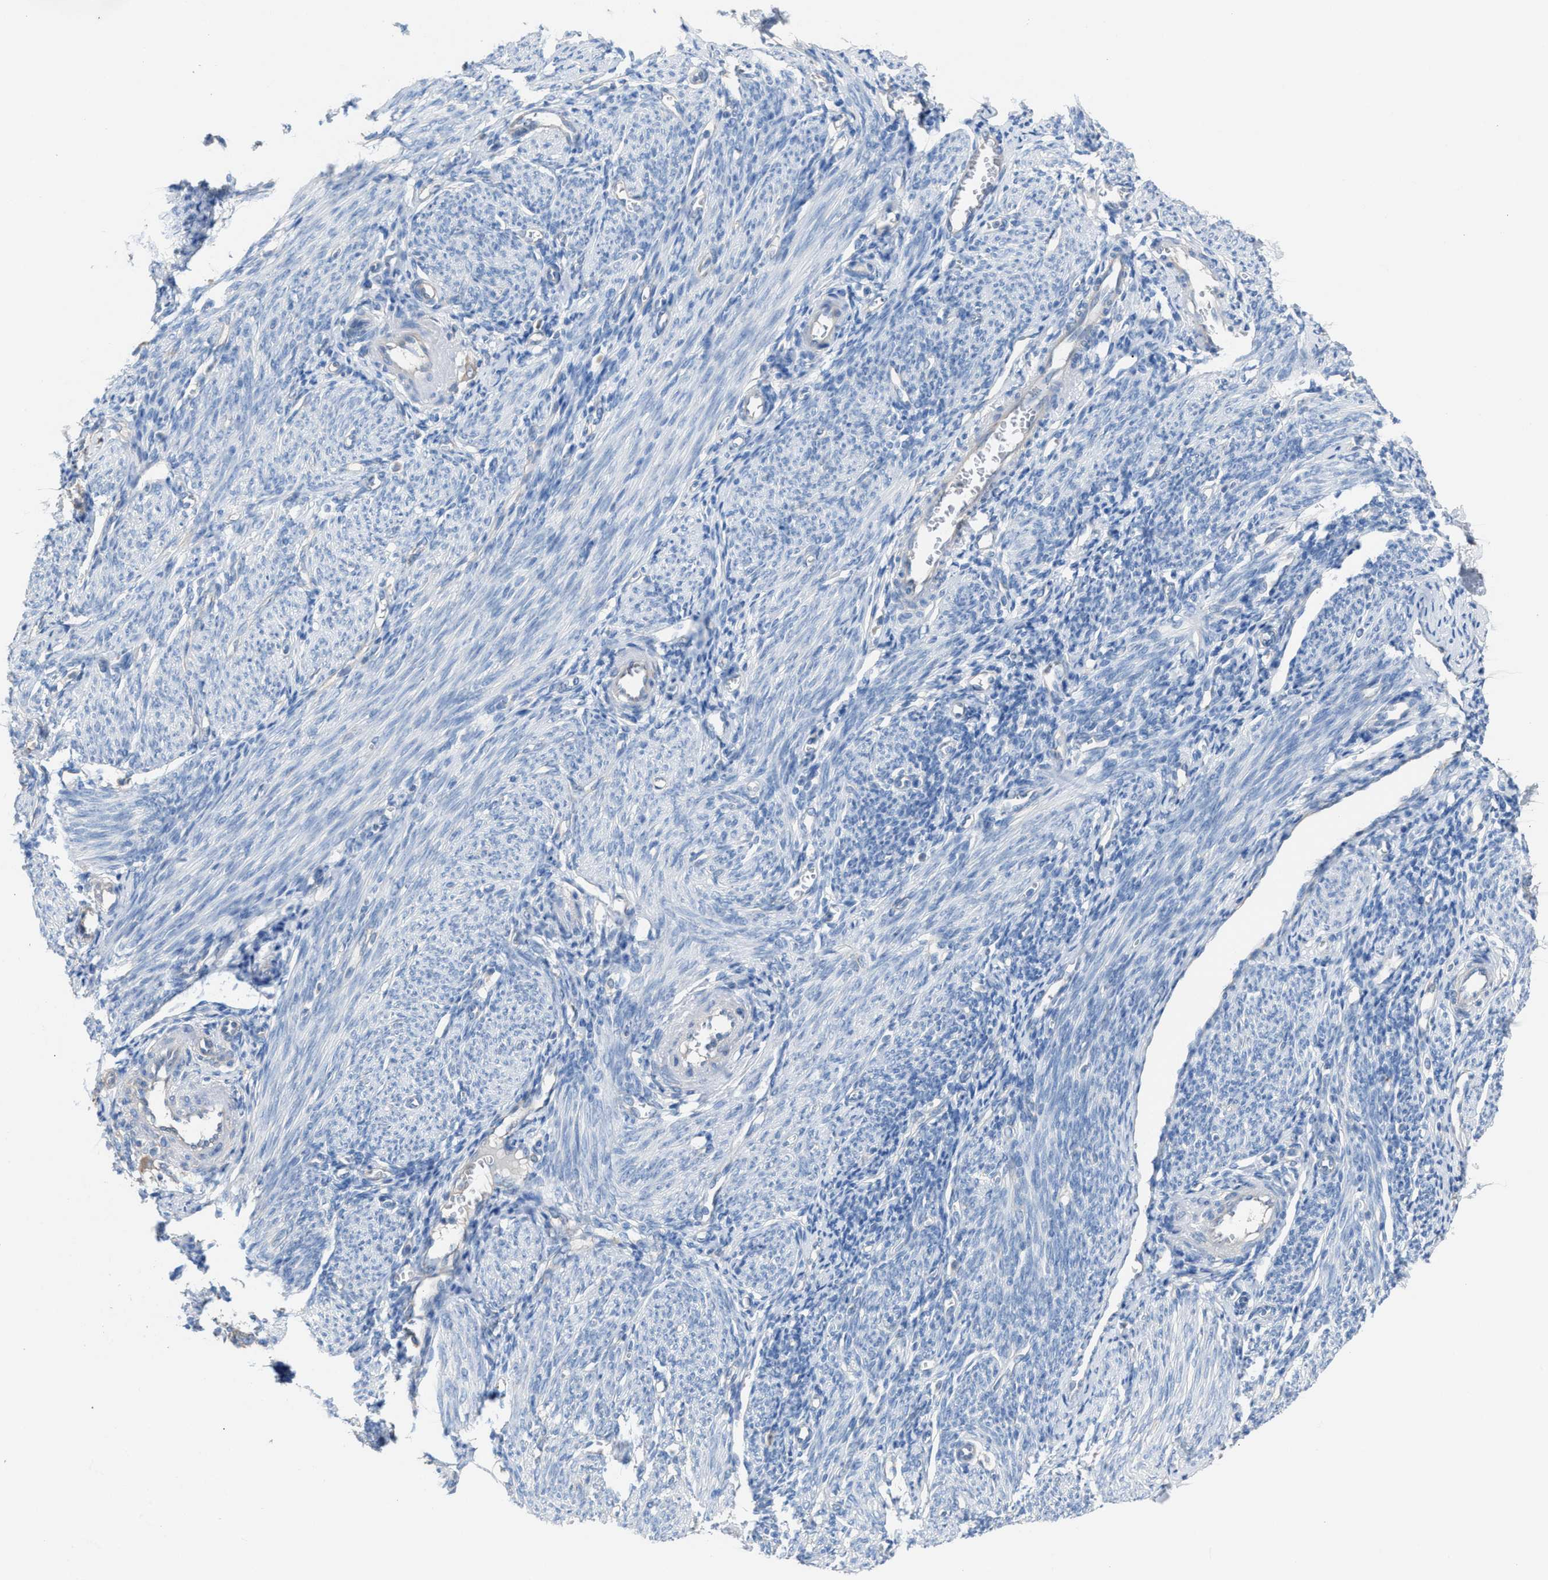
{"staining": {"intensity": "negative", "quantity": "none", "location": "none"}, "tissue": "endometrium", "cell_type": "Cells in endometrial stroma", "image_type": "normal", "snomed": [{"axis": "morphology", "description": "Normal tissue, NOS"}, {"axis": "morphology", "description": "Adenocarcinoma, NOS"}, {"axis": "topography", "description": "Endometrium"}], "caption": "This photomicrograph is of benign endometrium stained with immunohistochemistry to label a protein in brown with the nuclei are counter-stained blue. There is no positivity in cells in endometrial stroma.", "gene": "NQO2", "patient": {"sex": "female", "age": 57}}